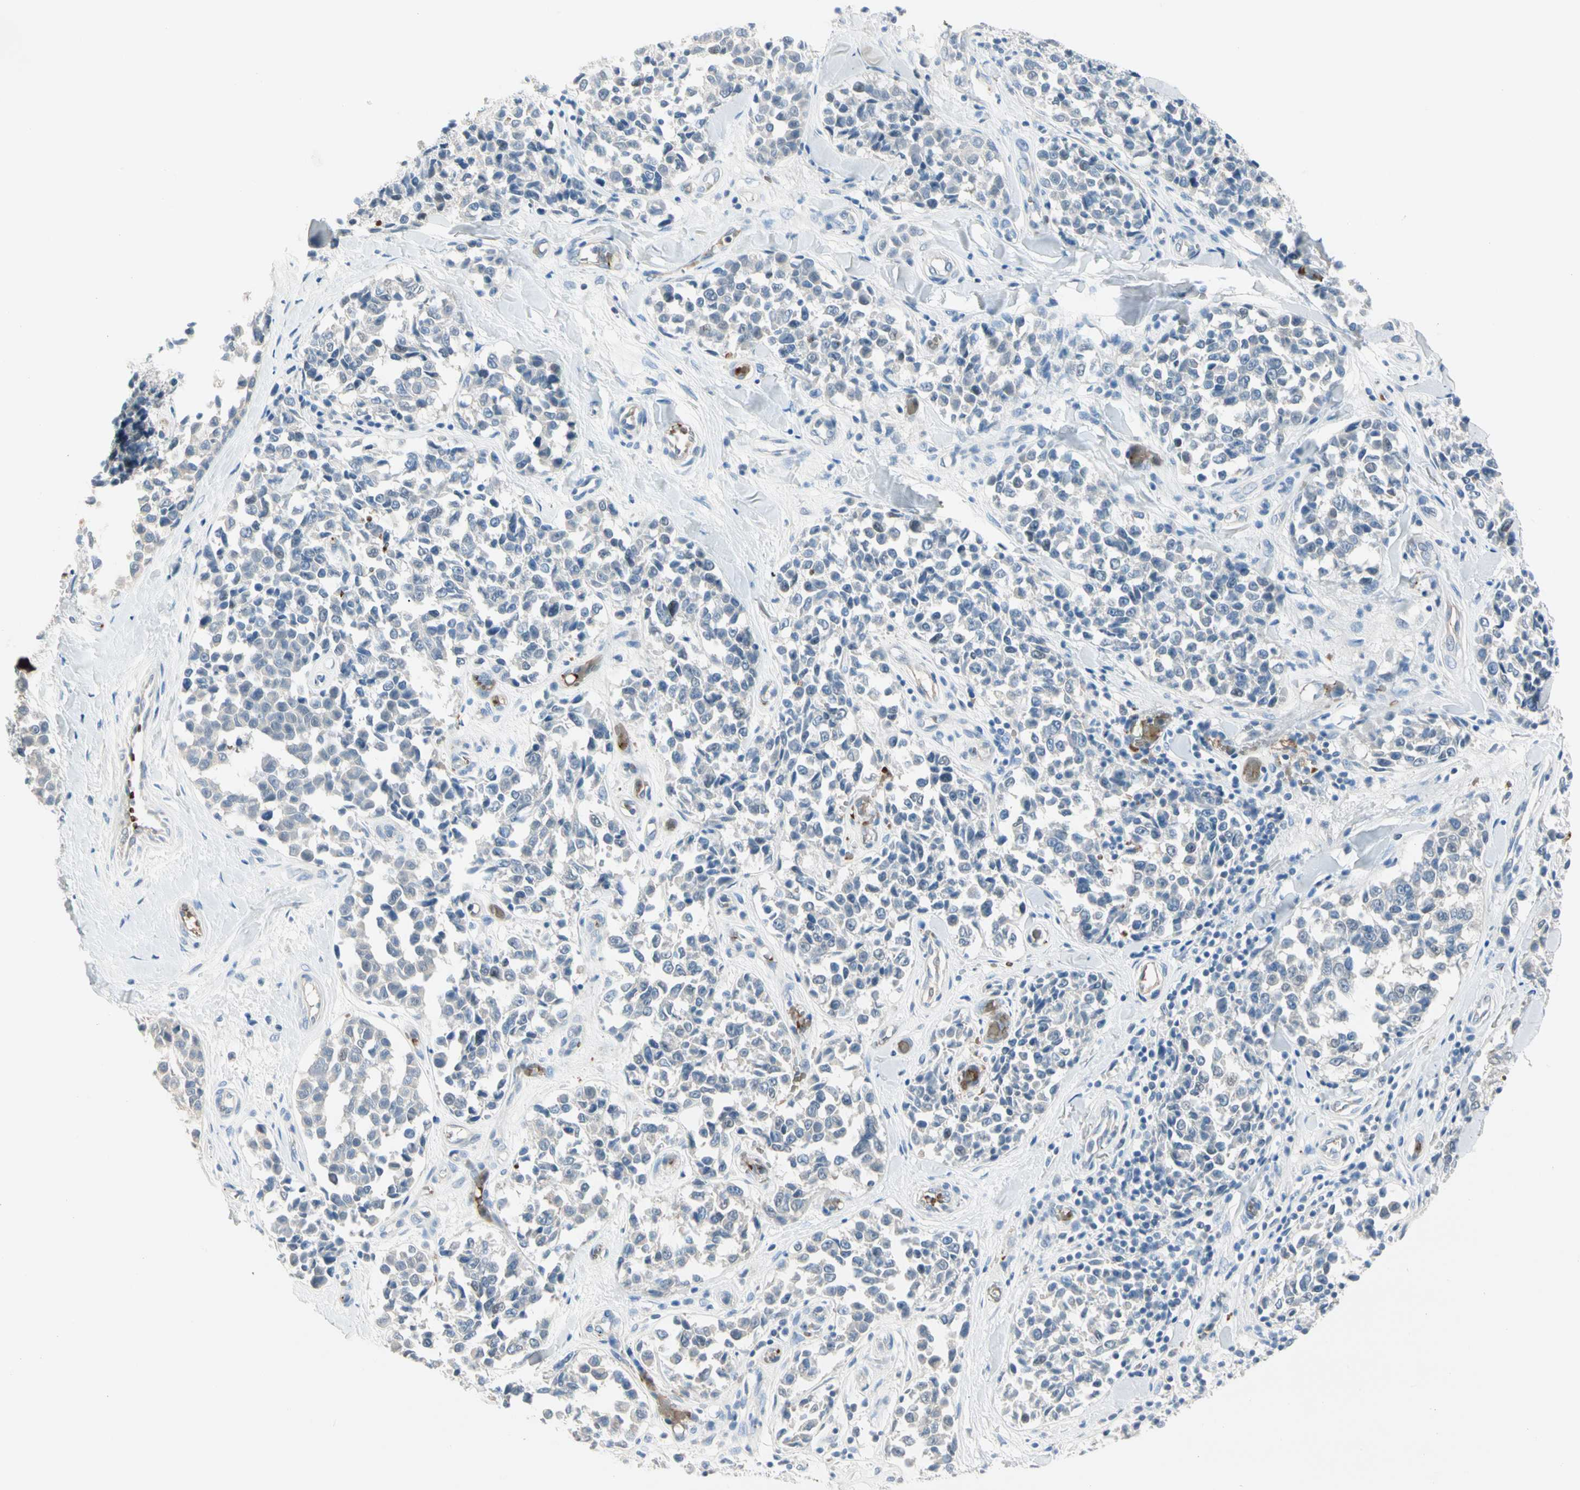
{"staining": {"intensity": "negative", "quantity": "none", "location": "none"}, "tissue": "melanoma", "cell_type": "Tumor cells", "image_type": "cancer", "snomed": [{"axis": "morphology", "description": "Malignant melanoma, NOS"}, {"axis": "topography", "description": "Skin"}], "caption": "Immunohistochemical staining of human malignant melanoma shows no significant positivity in tumor cells.", "gene": "CA1", "patient": {"sex": "female", "age": 64}}